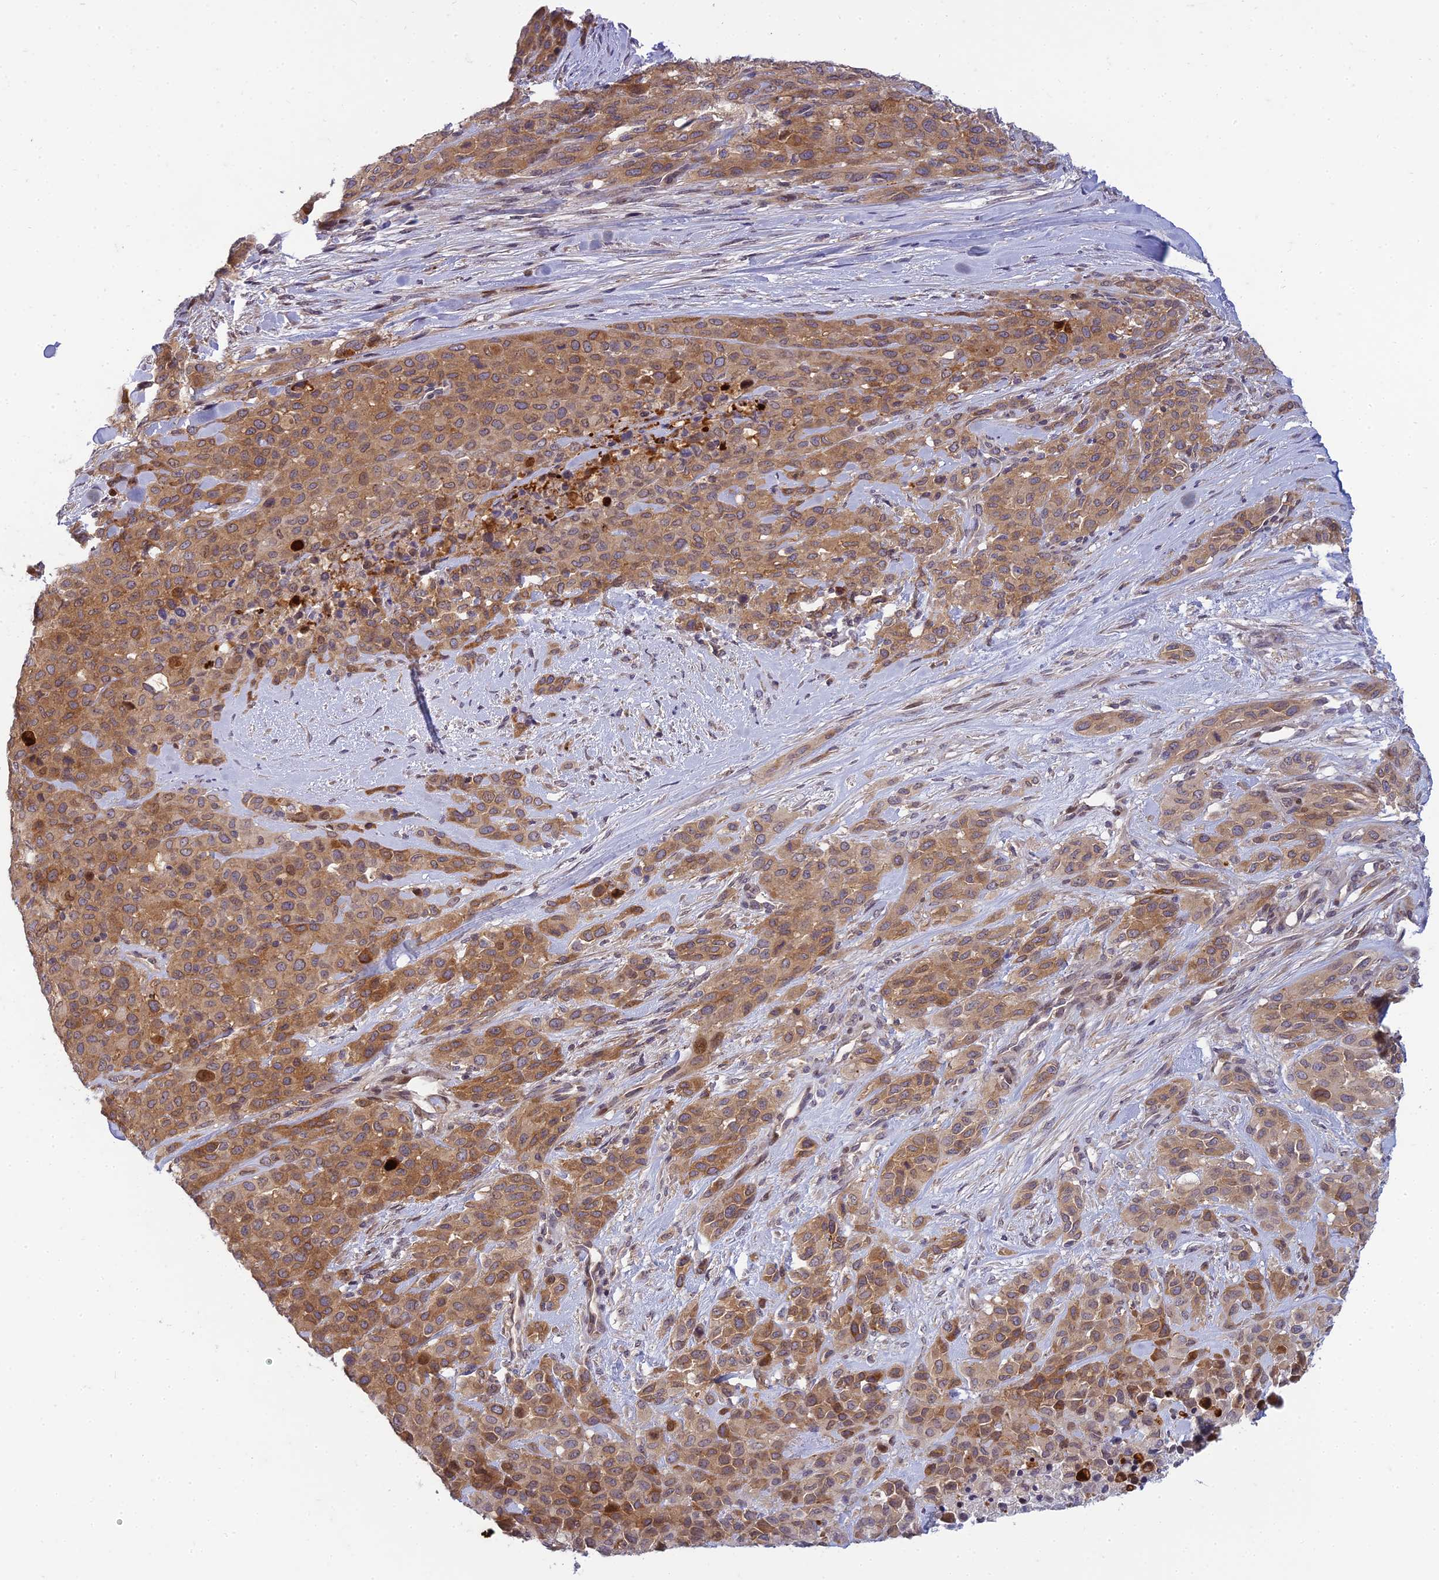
{"staining": {"intensity": "moderate", "quantity": ">75%", "location": "cytoplasmic/membranous"}, "tissue": "melanoma", "cell_type": "Tumor cells", "image_type": "cancer", "snomed": [{"axis": "morphology", "description": "Malignant melanoma, Metastatic site"}, {"axis": "topography", "description": "Skin"}], "caption": "The immunohistochemical stain labels moderate cytoplasmic/membranous staining in tumor cells of malignant melanoma (metastatic site) tissue. (DAB (3,3'-diaminobenzidine) IHC, brown staining for protein, blue staining for nuclei).", "gene": "DTX2", "patient": {"sex": "female", "age": 81}}